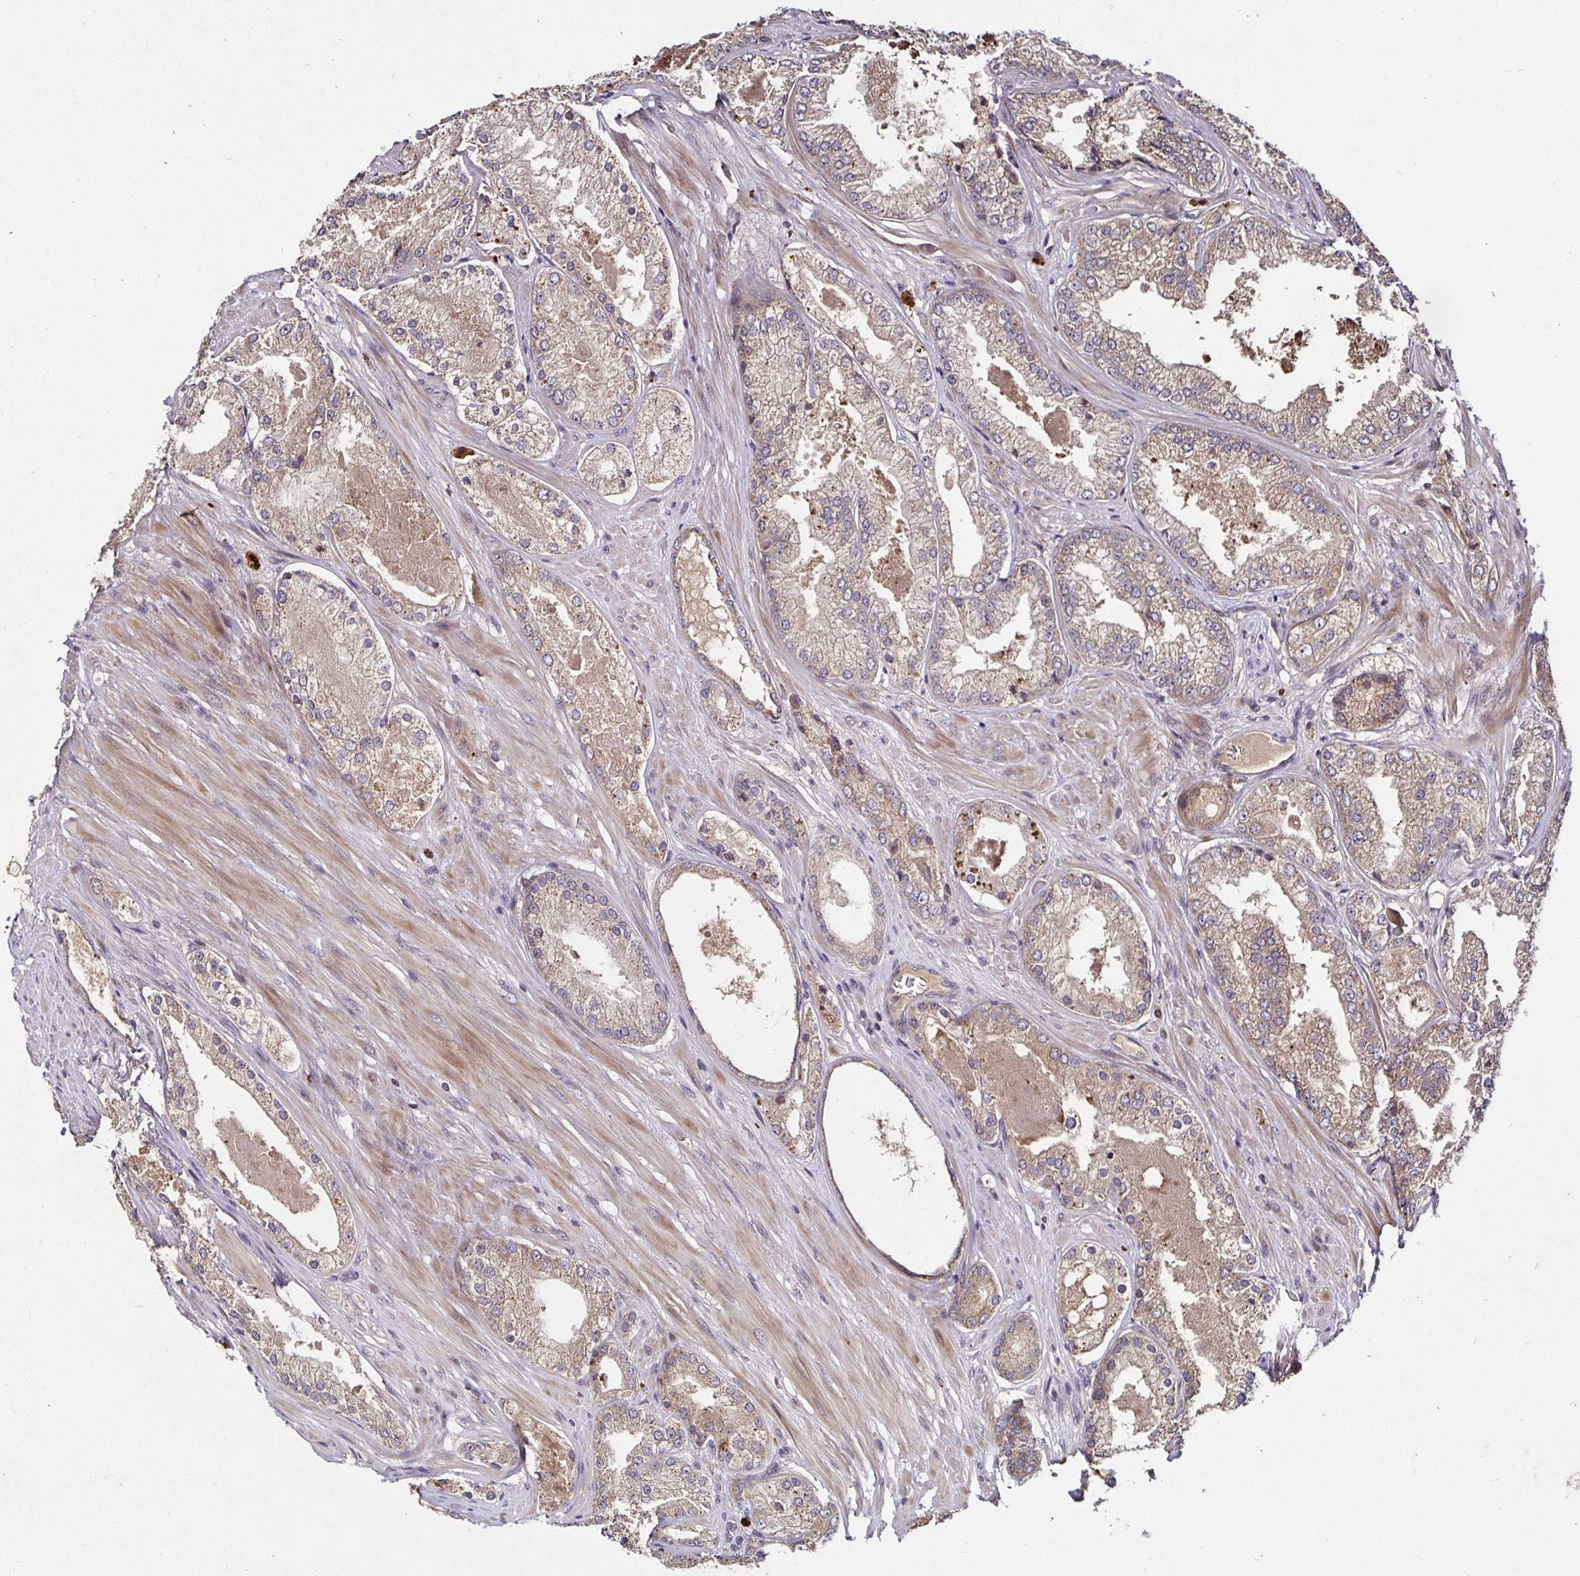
{"staining": {"intensity": "weak", "quantity": ">75%", "location": "cytoplasmic/membranous"}, "tissue": "prostate cancer", "cell_type": "Tumor cells", "image_type": "cancer", "snomed": [{"axis": "morphology", "description": "Adenocarcinoma, Low grade"}, {"axis": "topography", "description": "Prostate"}], "caption": "Tumor cells demonstrate low levels of weak cytoplasmic/membranous expression in approximately >75% of cells in human prostate cancer.", "gene": "SMYD3", "patient": {"sex": "male", "age": 68}}